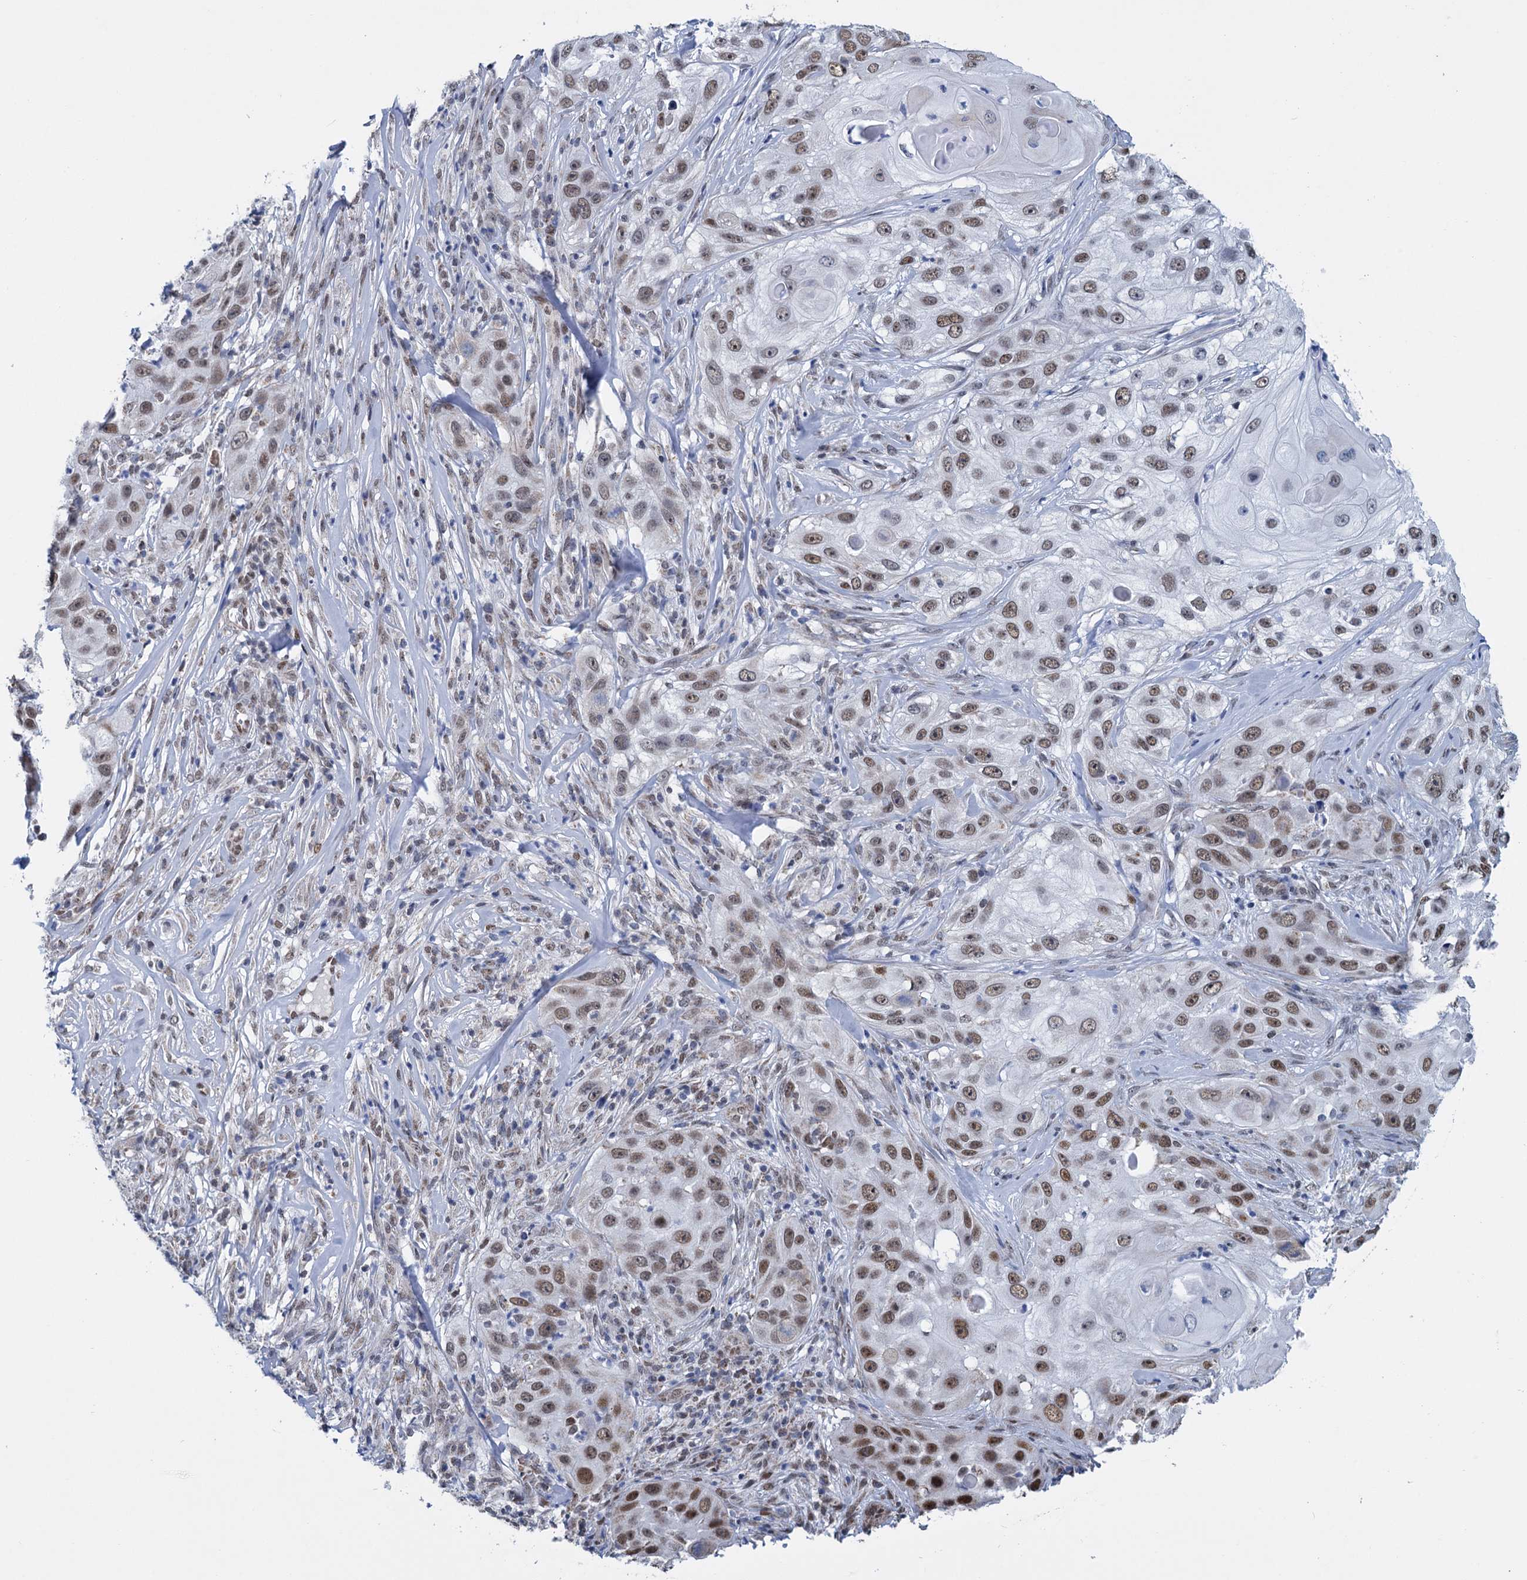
{"staining": {"intensity": "moderate", "quantity": ">75%", "location": "nuclear"}, "tissue": "skin cancer", "cell_type": "Tumor cells", "image_type": "cancer", "snomed": [{"axis": "morphology", "description": "Squamous cell carcinoma, NOS"}, {"axis": "topography", "description": "Skin"}], "caption": "Immunohistochemical staining of skin cancer demonstrates medium levels of moderate nuclear protein positivity in approximately >75% of tumor cells.", "gene": "MORN3", "patient": {"sex": "female", "age": 44}}